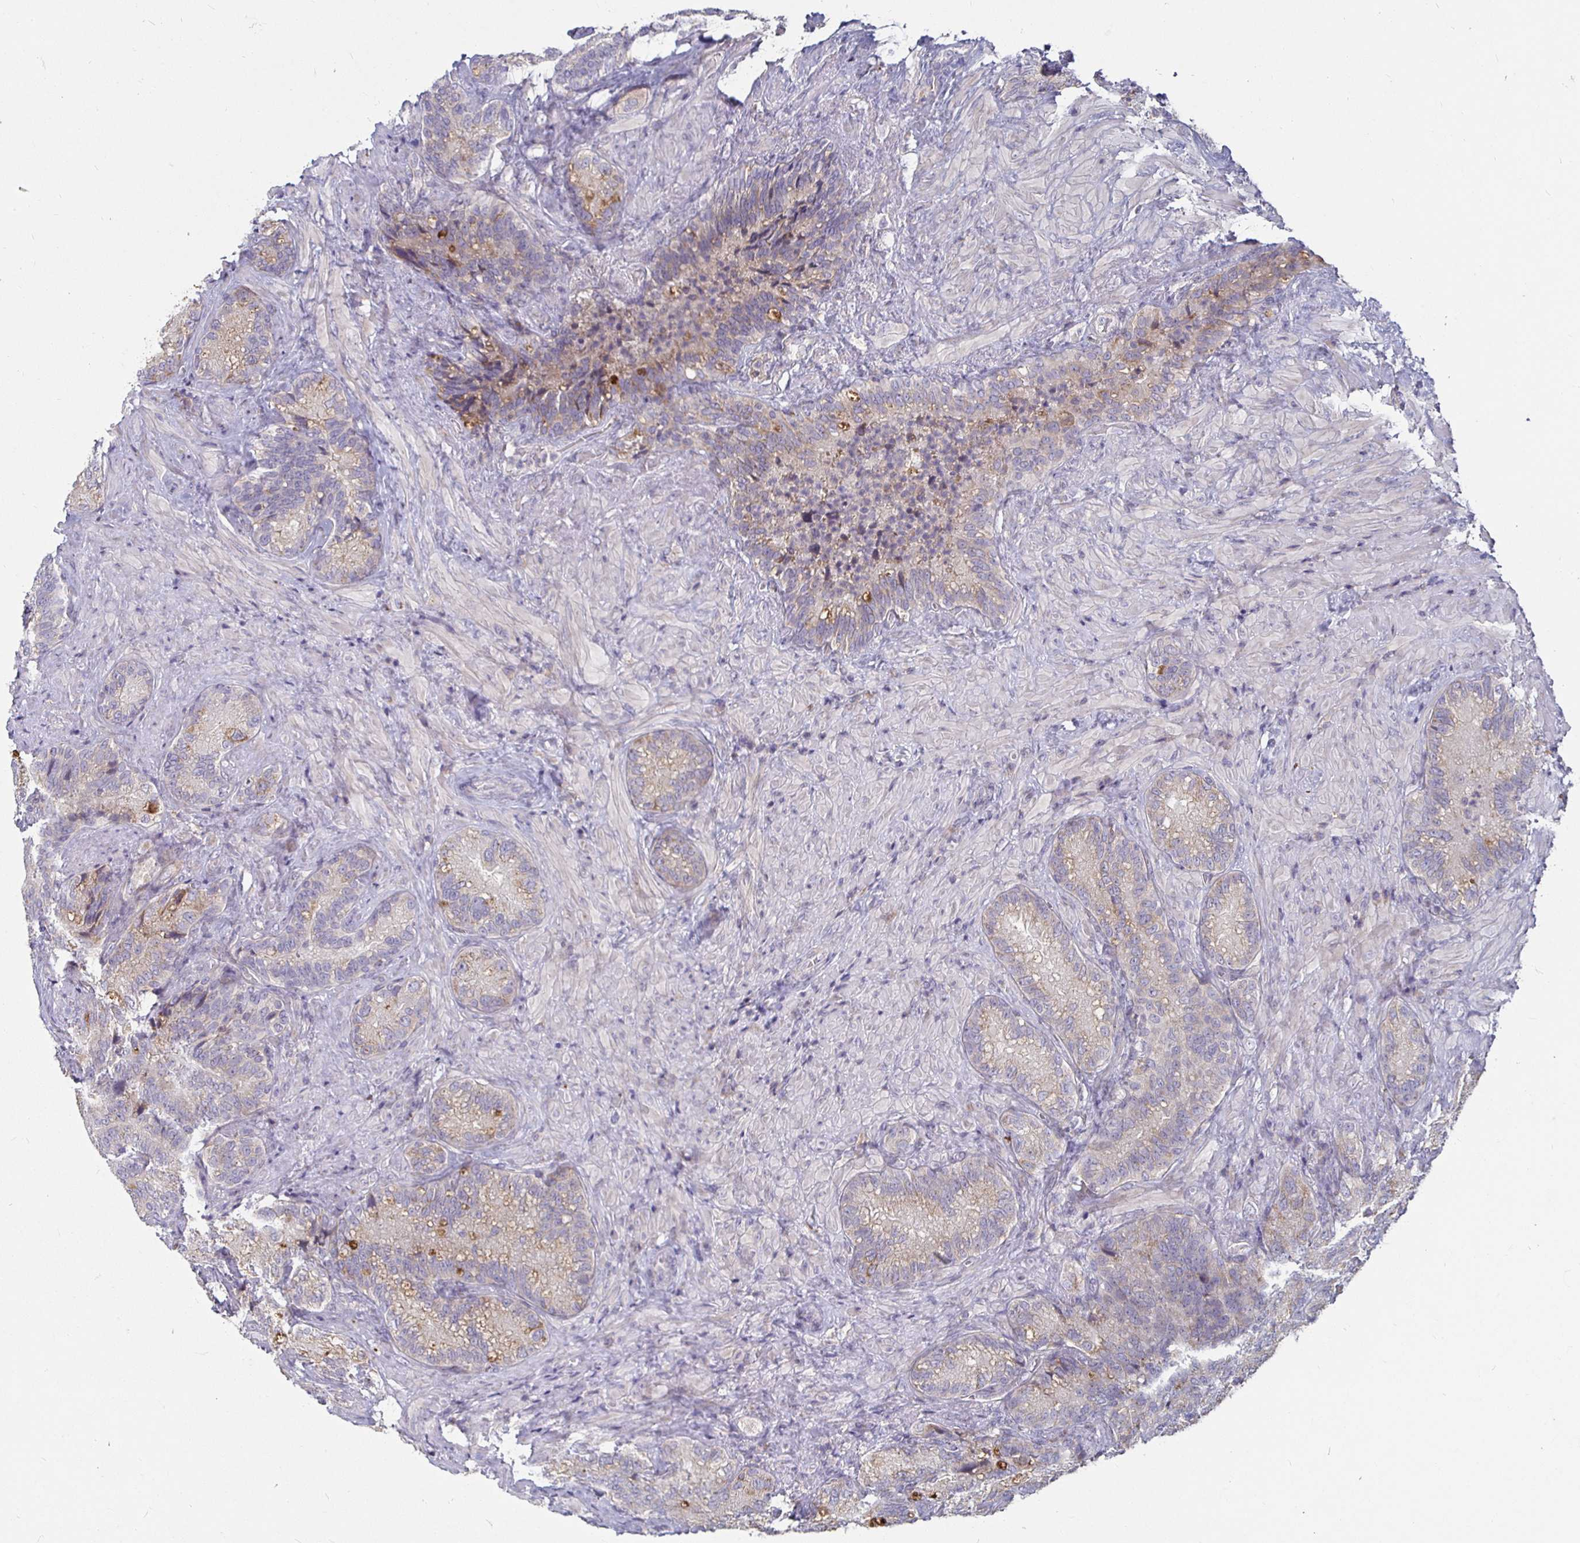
{"staining": {"intensity": "moderate", "quantity": "25%-75%", "location": "cytoplasmic/membranous"}, "tissue": "seminal vesicle", "cell_type": "Glandular cells", "image_type": "normal", "snomed": [{"axis": "morphology", "description": "Normal tissue, NOS"}, {"axis": "topography", "description": "Seminal veicle"}], "caption": "Glandular cells demonstrate medium levels of moderate cytoplasmic/membranous expression in approximately 25%-75% of cells in unremarkable seminal vesicle.", "gene": "RNF144B", "patient": {"sex": "male", "age": 68}}